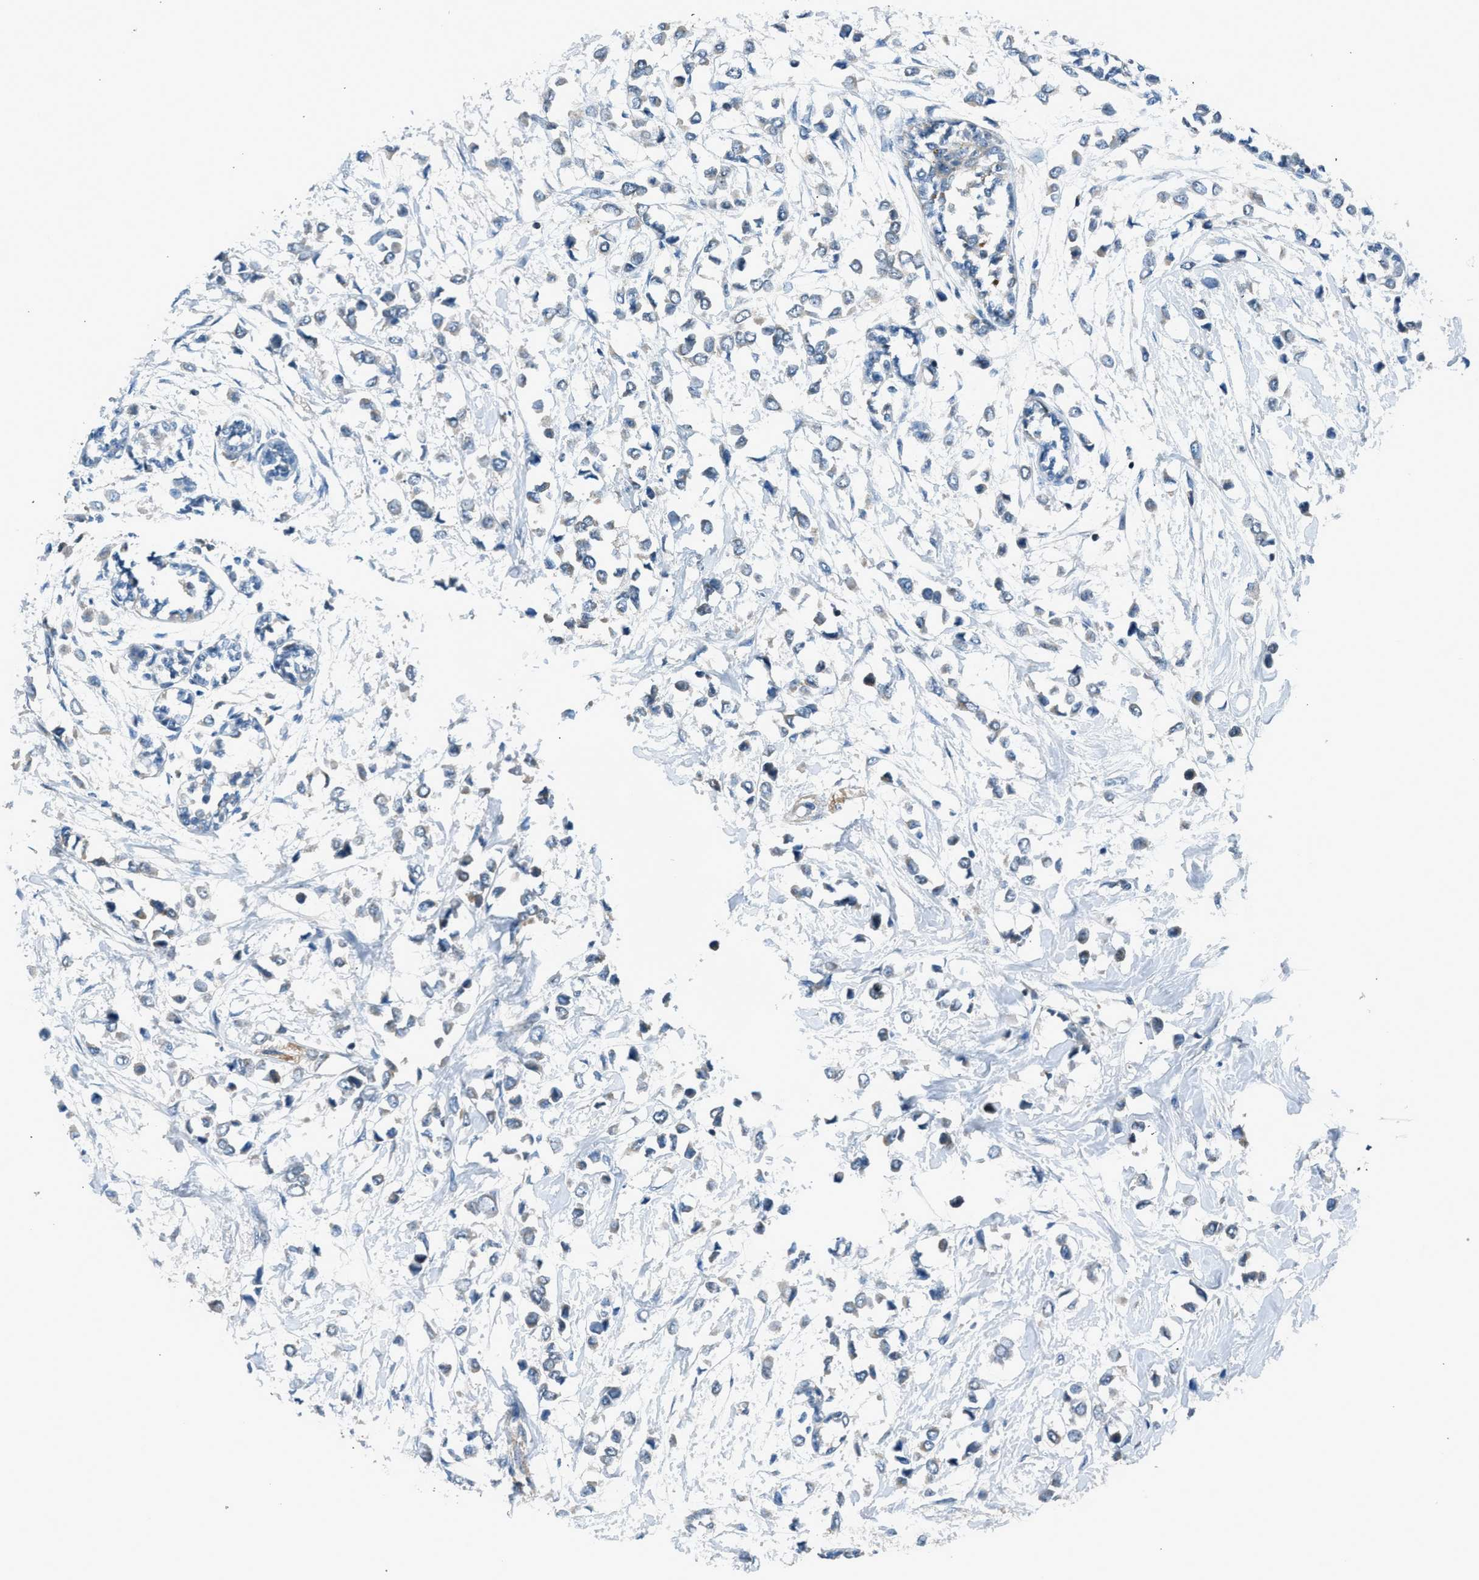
{"staining": {"intensity": "negative", "quantity": "none", "location": "none"}, "tissue": "breast cancer", "cell_type": "Tumor cells", "image_type": "cancer", "snomed": [{"axis": "morphology", "description": "Lobular carcinoma"}, {"axis": "topography", "description": "Breast"}], "caption": "The immunohistochemistry photomicrograph has no significant staining in tumor cells of breast lobular carcinoma tissue.", "gene": "LMLN", "patient": {"sex": "female", "age": 51}}